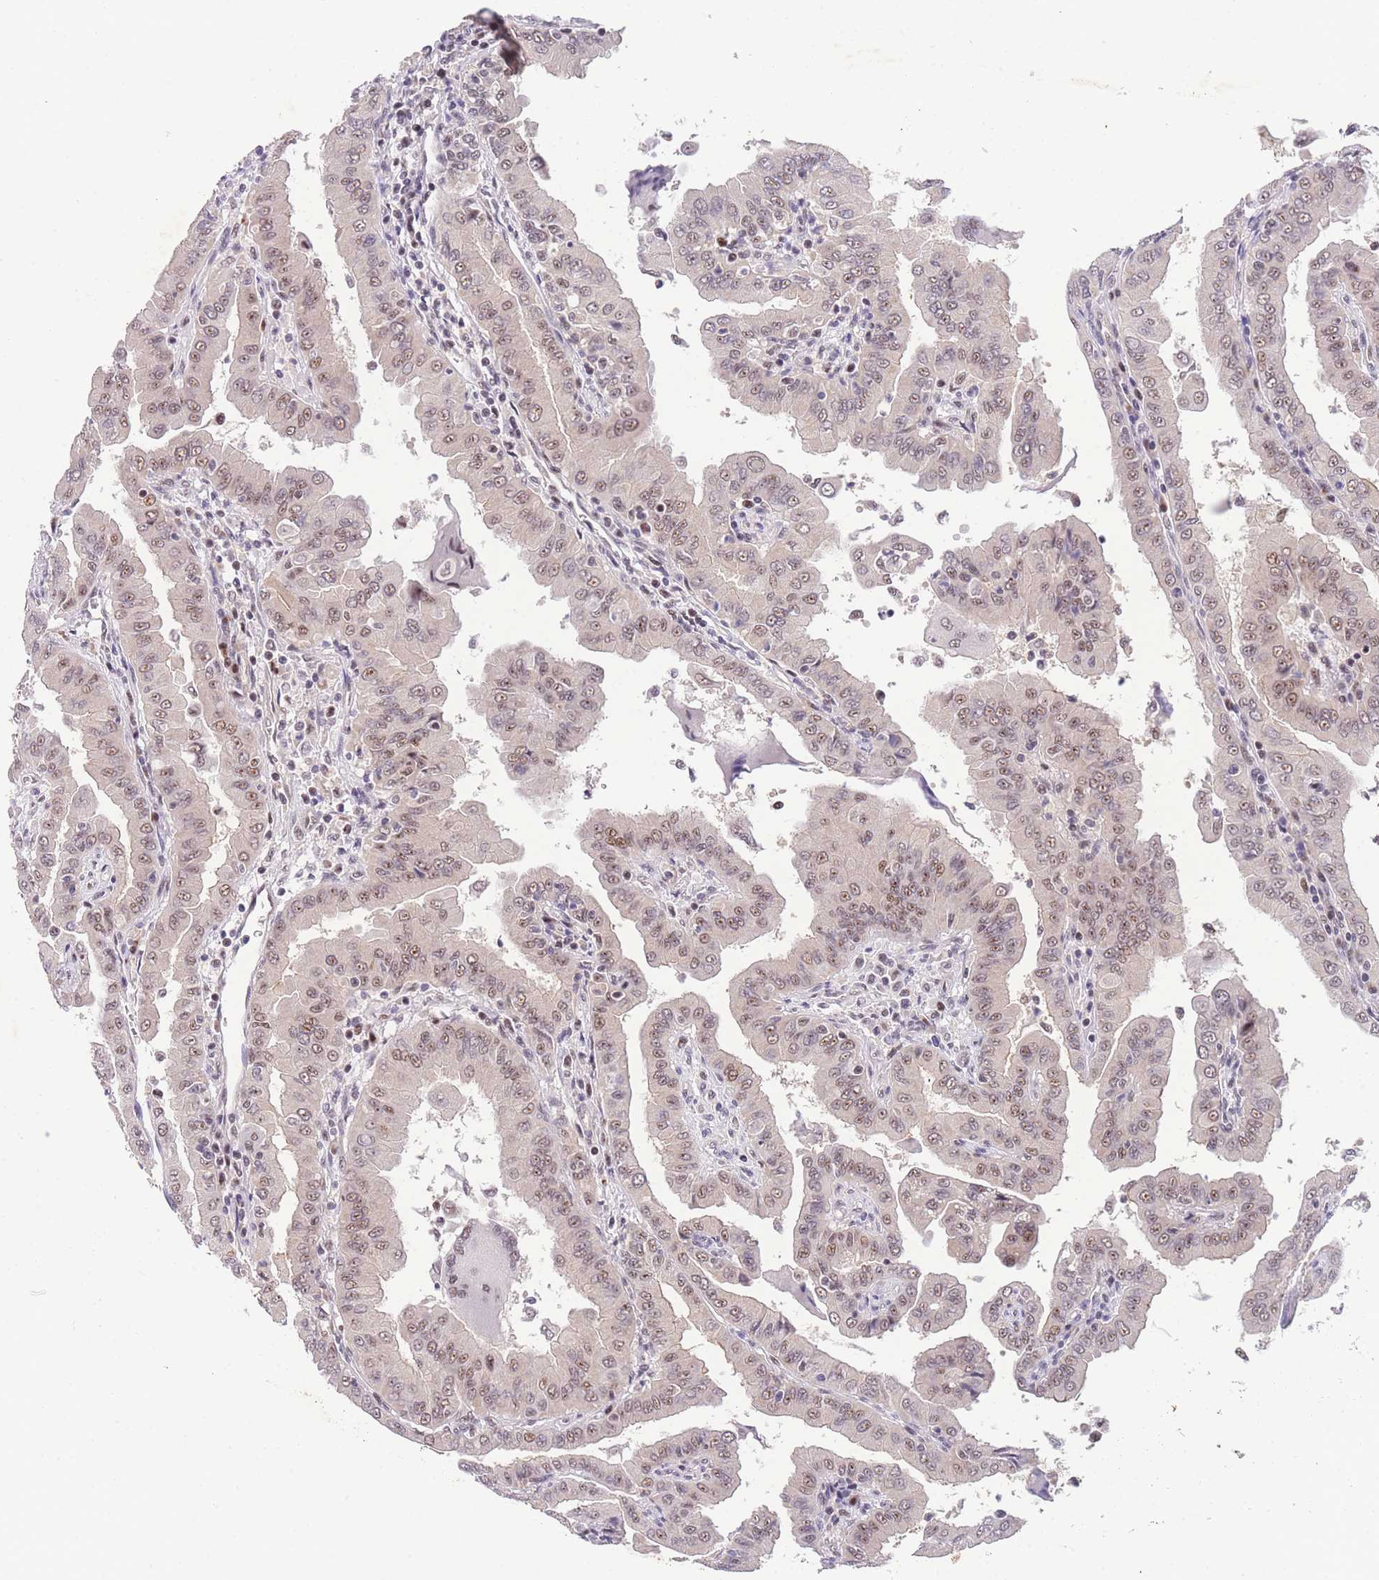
{"staining": {"intensity": "weak", "quantity": ">75%", "location": "nuclear"}, "tissue": "thyroid cancer", "cell_type": "Tumor cells", "image_type": "cancer", "snomed": [{"axis": "morphology", "description": "Papillary adenocarcinoma, NOS"}, {"axis": "topography", "description": "Thyroid gland"}], "caption": "Human thyroid cancer stained for a protein (brown) exhibits weak nuclear positive staining in approximately >75% of tumor cells.", "gene": "SLC35F2", "patient": {"sex": "male", "age": 33}}